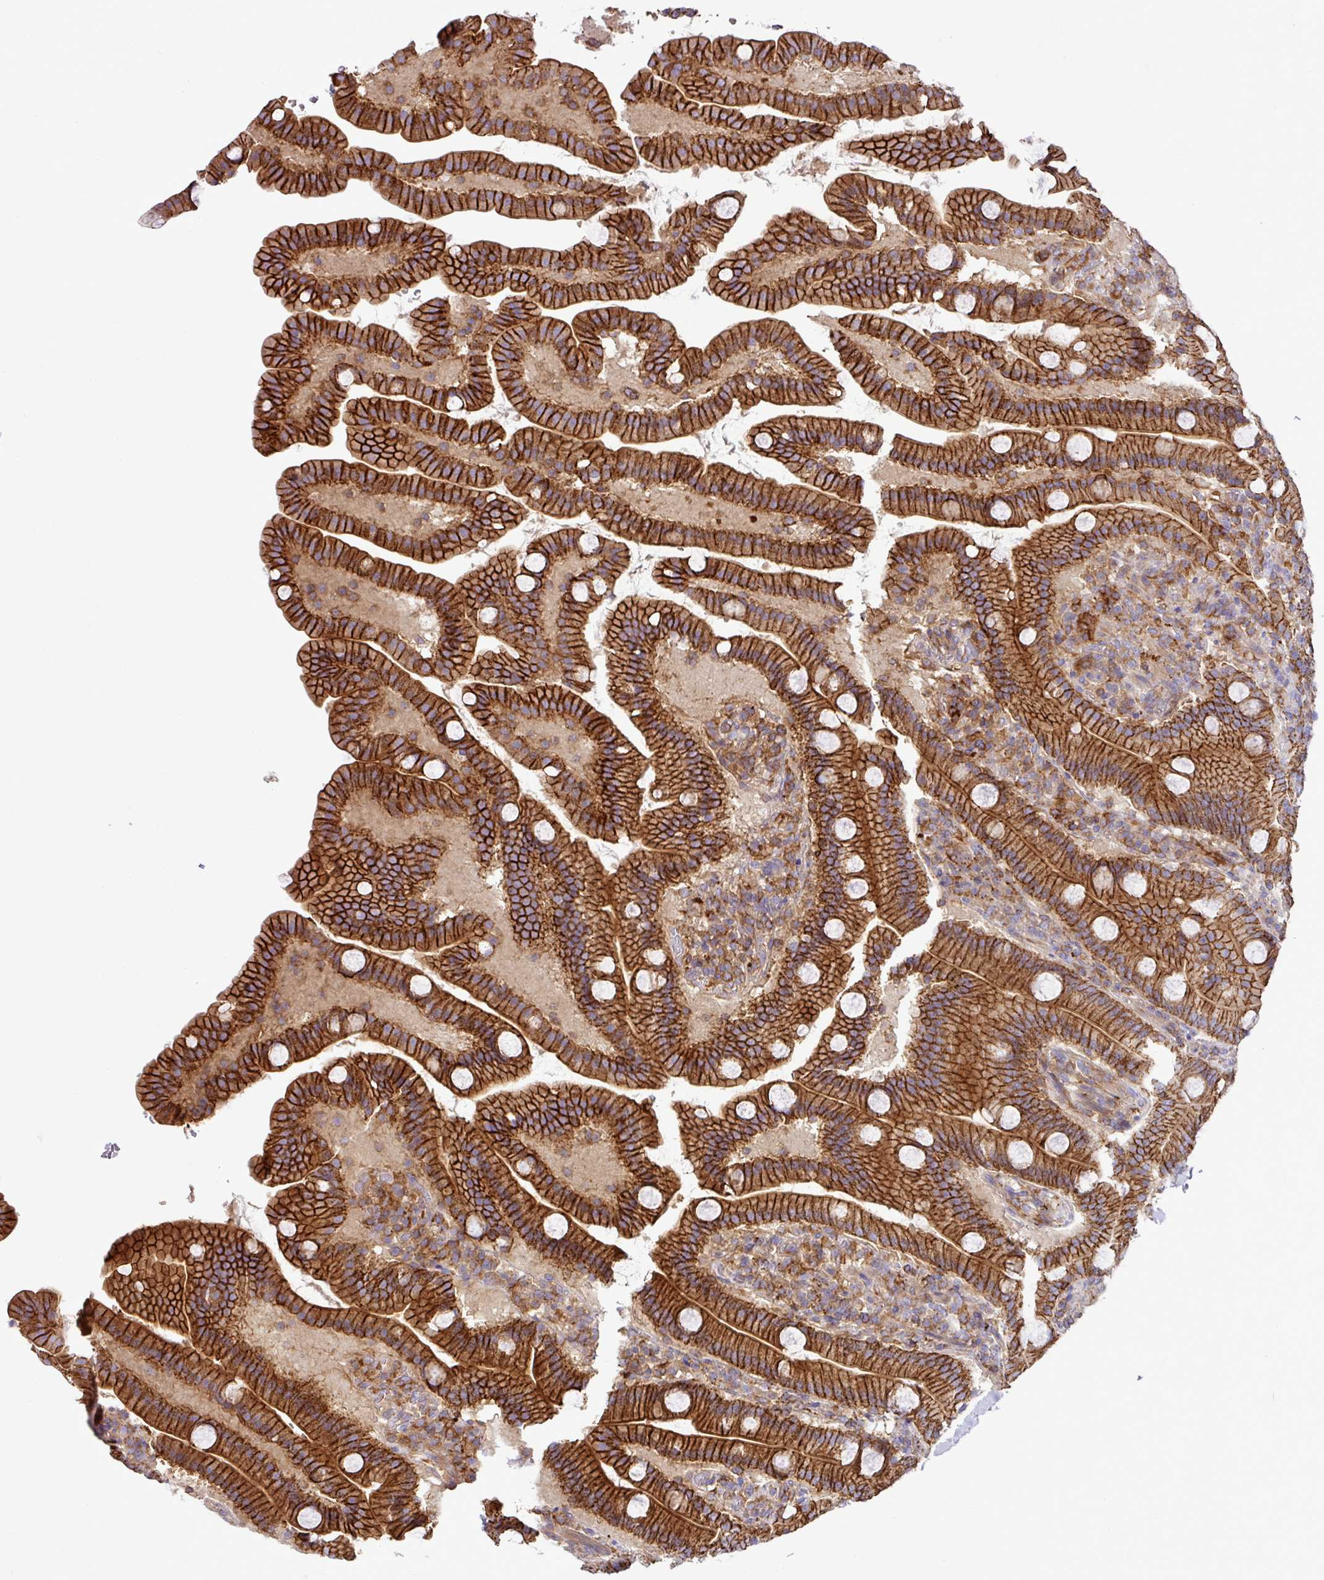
{"staining": {"intensity": "strong", "quantity": ">75%", "location": "cytoplasmic/membranous"}, "tissue": "duodenum", "cell_type": "Glandular cells", "image_type": "normal", "snomed": [{"axis": "morphology", "description": "Normal tissue, NOS"}, {"axis": "topography", "description": "Duodenum"}], "caption": "Strong cytoplasmic/membranous expression is identified in about >75% of glandular cells in unremarkable duodenum.", "gene": "RIC1", "patient": {"sex": "male", "age": 55}}